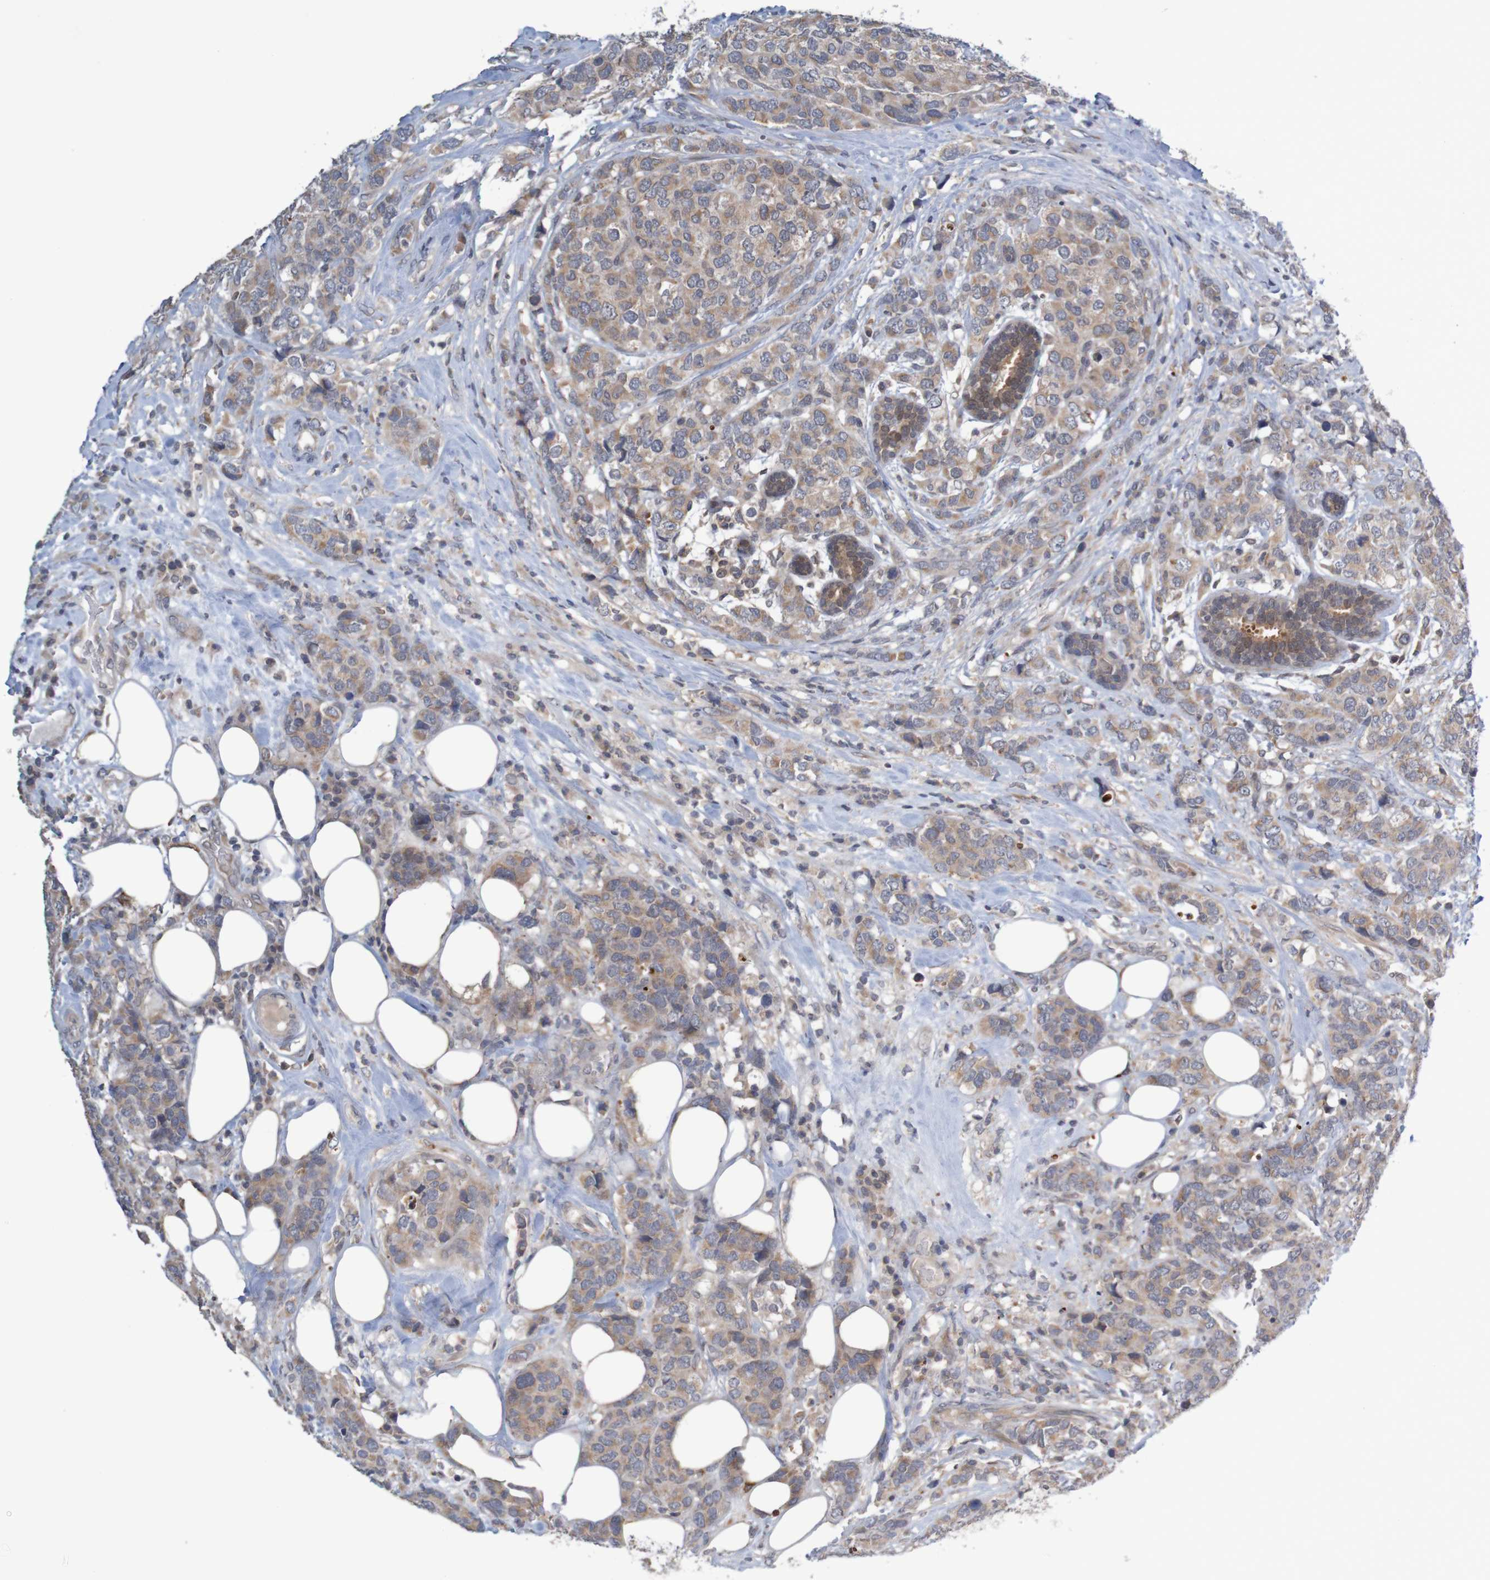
{"staining": {"intensity": "weak", "quantity": ">75%", "location": "cytoplasmic/membranous"}, "tissue": "breast cancer", "cell_type": "Tumor cells", "image_type": "cancer", "snomed": [{"axis": "morphology", "description": "Lobular carcinoma"}, {"axis": "topography", "description": "Breast"}], "caption": "Protein staining exhibits weak cytoplasmic/membranous expression in approximately >75% of tumor cells in breast lobular carcinoma.", "gene": "ANKK1", "patient": {"sex": "female", "age": 59}}